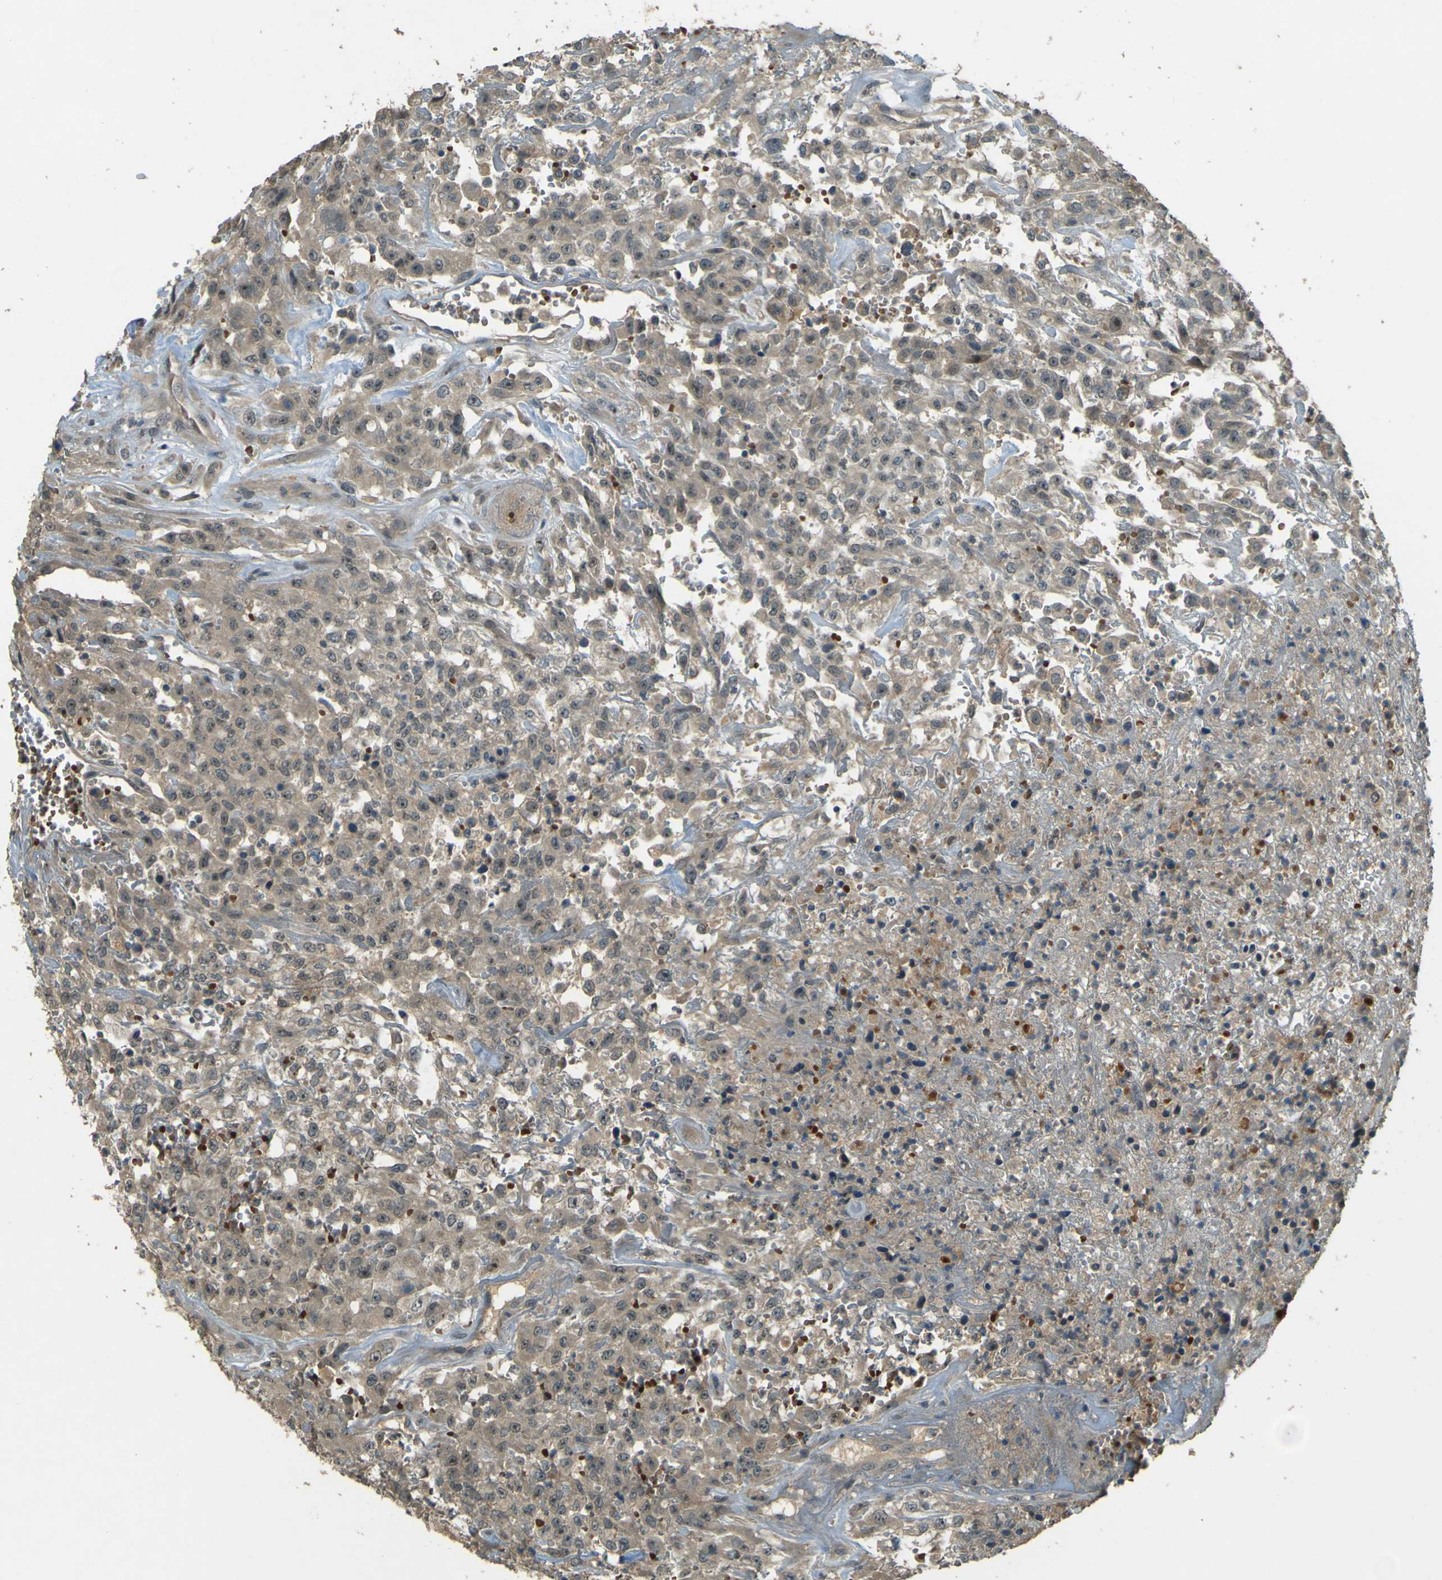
{"staining": {"intensity": "weak", "quantity": ">75%", "location": "cytoplasmic/membranous"}, "tissue": "urothelial cancer", "cell_type": "Tumor cells", "image_type": "cancer", "snomed": [{"axis": "morphology", "description": "Urothelial carcinoma, High grade"}, {"axis": "topography", "description": "Urinary bladder"}], "caption": "Protein staining shows weak cytoplasmic/membranous expression in about >75% of tumor cells in urothelial cancer.", "gene": "MPDZ", "patient": {"sex": "male", "age": 46}}